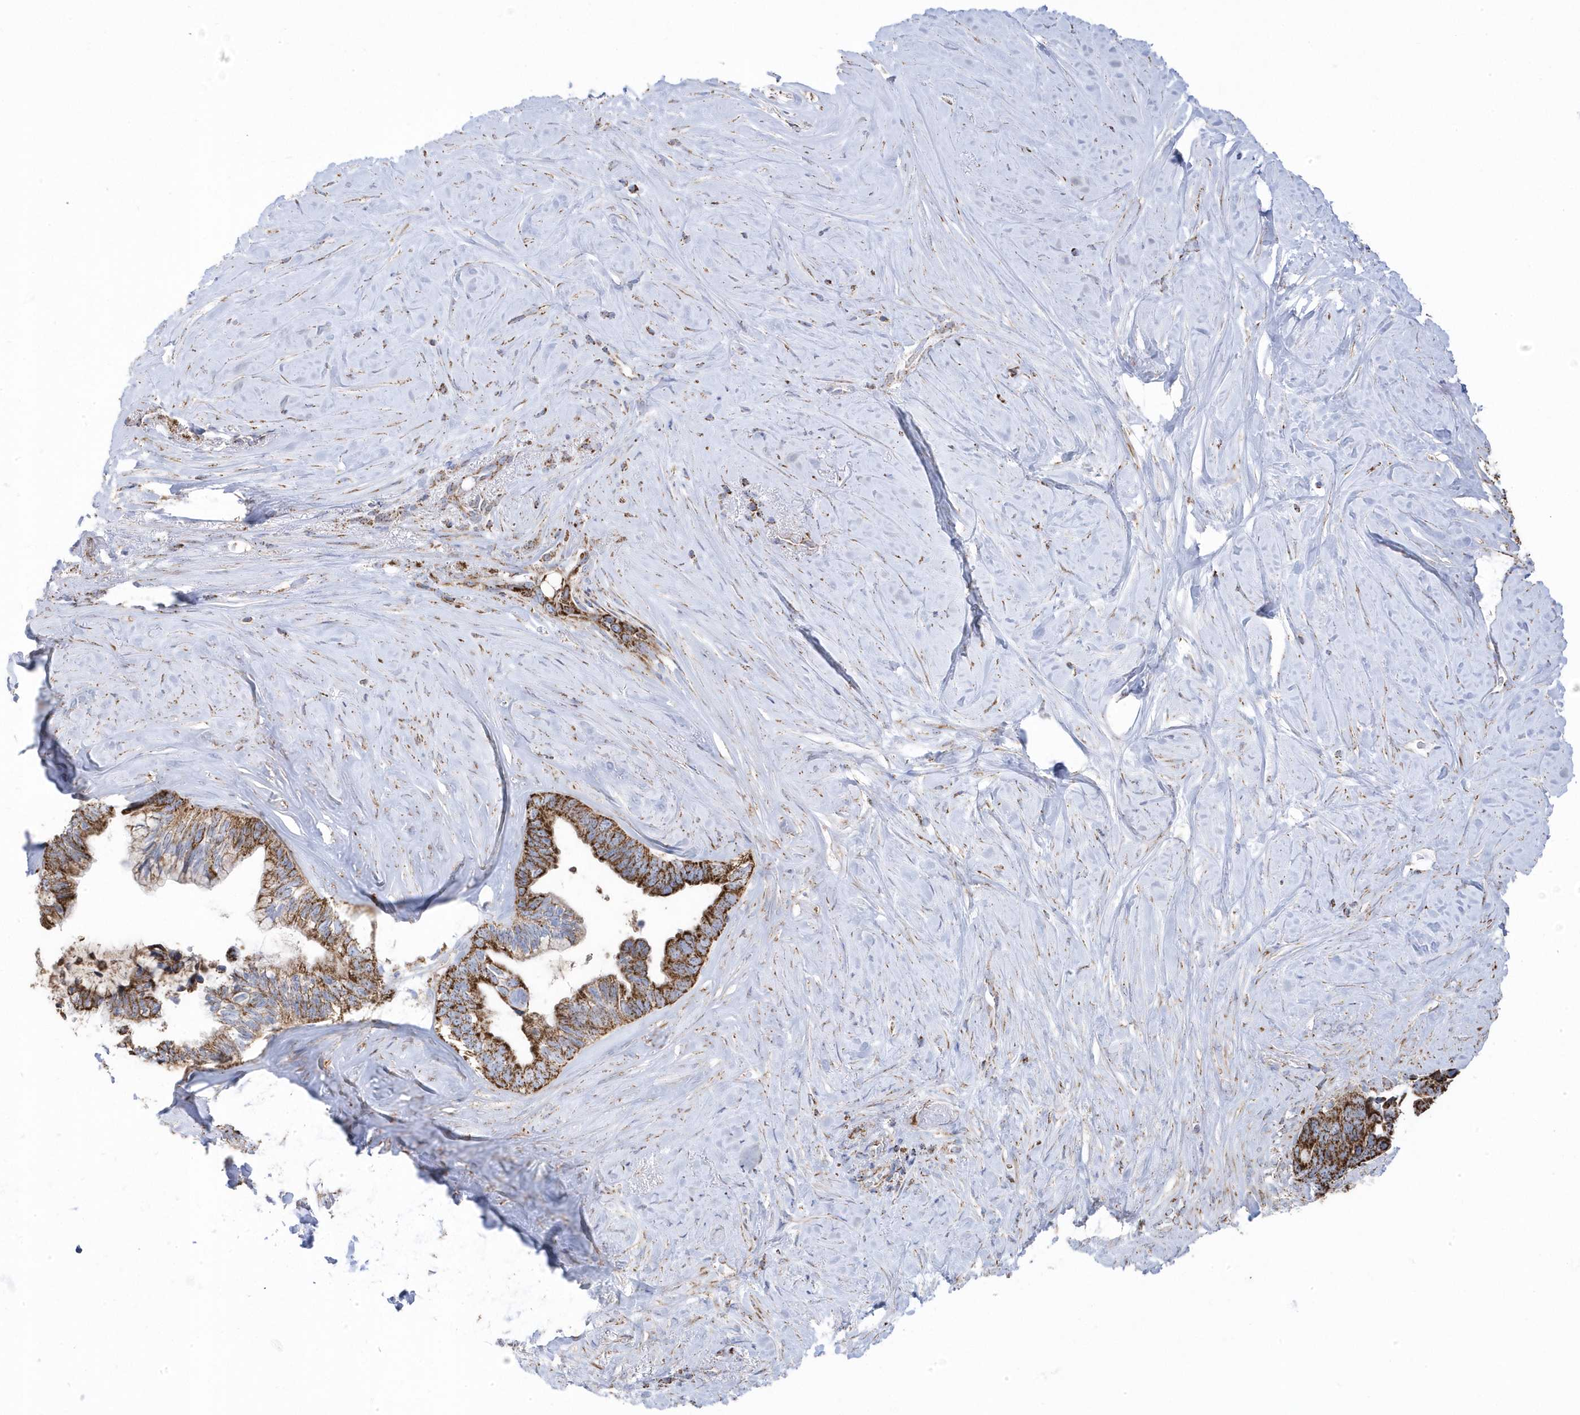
{"staining": {"intensity": "strong", "quantity": ">75%", "location": "cytoplasmic/membranous"}, "tissue": "pancreatic cancer", "cell_type": "Tumor cells", "image_type": "cancer", "snomed": [{"axis": "morphology", "description": "Adenocarcinoma, NOS"}, {"axis": "topography", "description": "Pancreas"}], "caption": "Protein staining by IHC shows strong cytoplasmic/membranous expression in about >75% of tumor cells in pancreatic cancer.", "gene": "GTPBP8", "patient": {"sex": "female", "age": 72}}